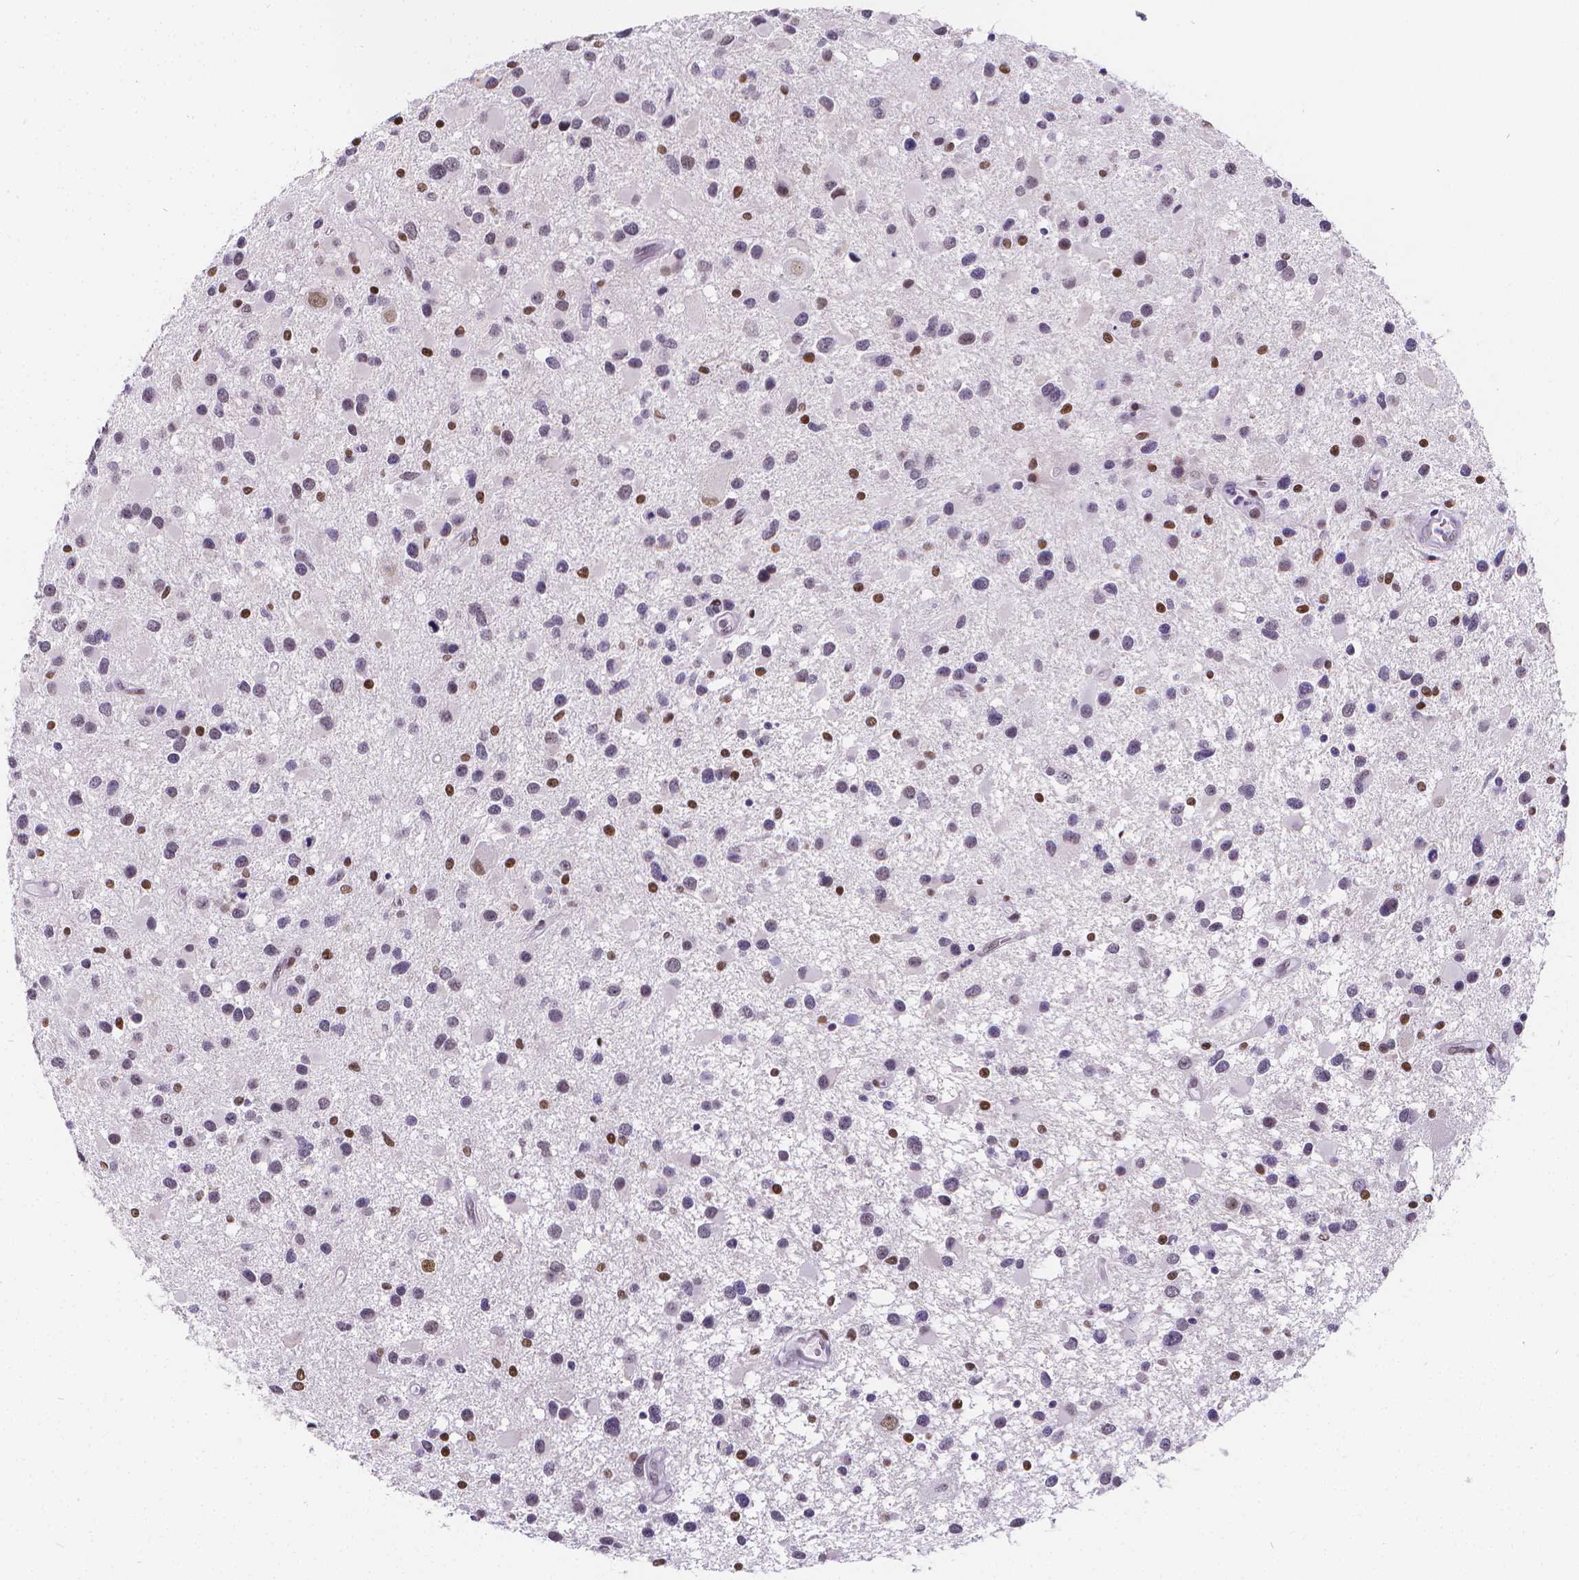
{"staining": {"intensity": "moderate", "quantity": "<25%", "location": "nuclear"}, "tissue": "glioma", "cell_type": "Tumor cells", "image_type": "cancer", "snomed": [{"axis": "morphology", "description": "Glioma, malignant, Low grade"}, {"axis": "topography", "description": "Brain"}], "caption": "The micrograph shows a brown stain indicating the presence of a protein in the nuclear of tumor cells in glioma.", "gene": "MEF2C", "patient": {"sex": "female", "age": 32}}